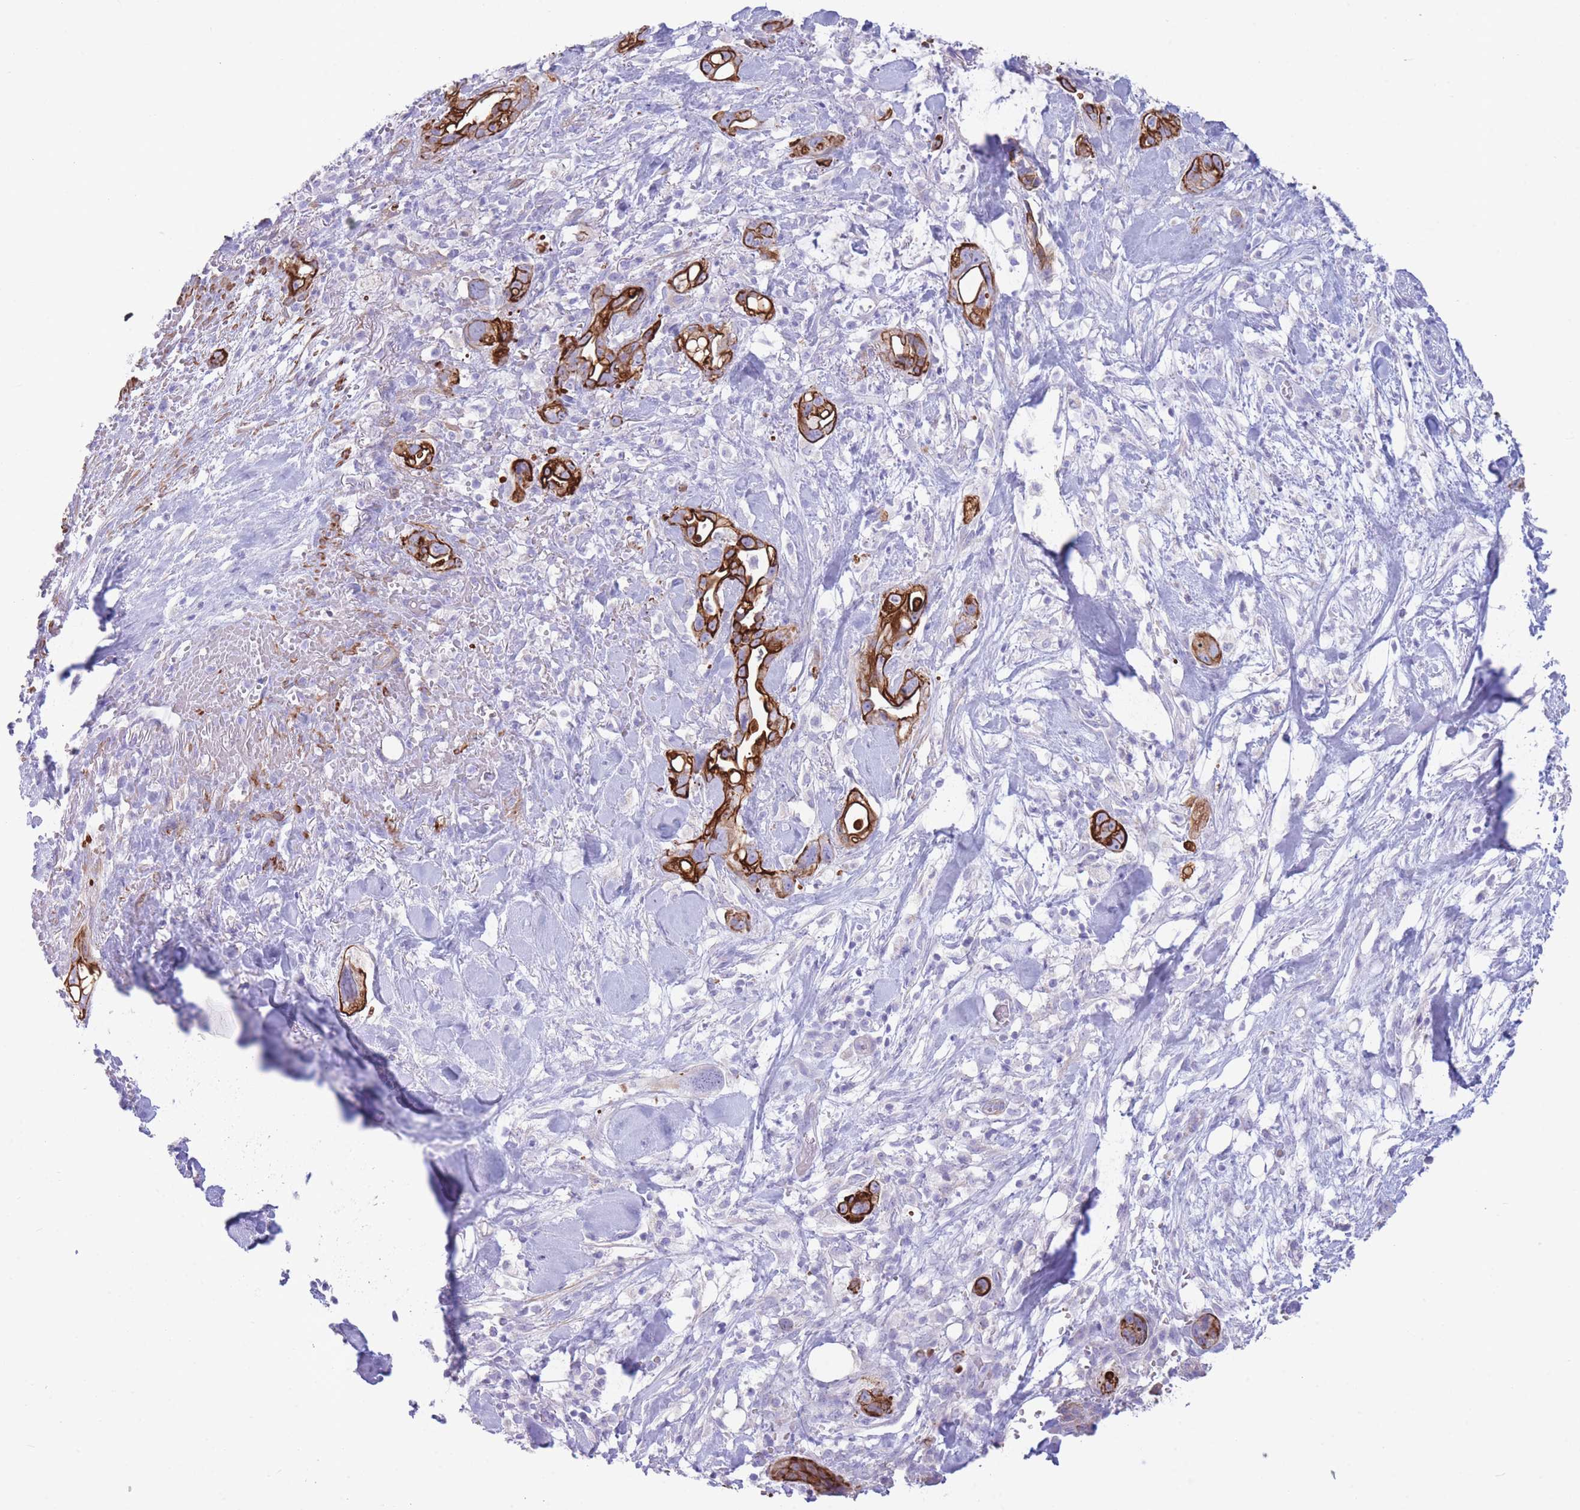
{"staining": {"intensity": "strong", "quantity": ">75%", "location": "cytoplasmic/membranous"}, "tissue": "pancreatic cancer", "cell_type": "Tumor cells", "image_type": "cancer", "snomed": [{"axis": "morphology", "description": "Adenocarcinoma, NOS"}, {"axis": "topography", "description": "Pancreas"}], "caption": "Immunohistochemistry histopathology image of neoplastic tissue: adenocarcinoma (pancreatic) stained using immunohistochemistry (IHC) exhibits high levels of strong protein expression localized specifically in the cytoplasmic/membranous of tumor cells, appearing as a cytoplasmic/membranous brown color.", "gene": "VWA8", "patient": {"sex": "male", "age": 44}}